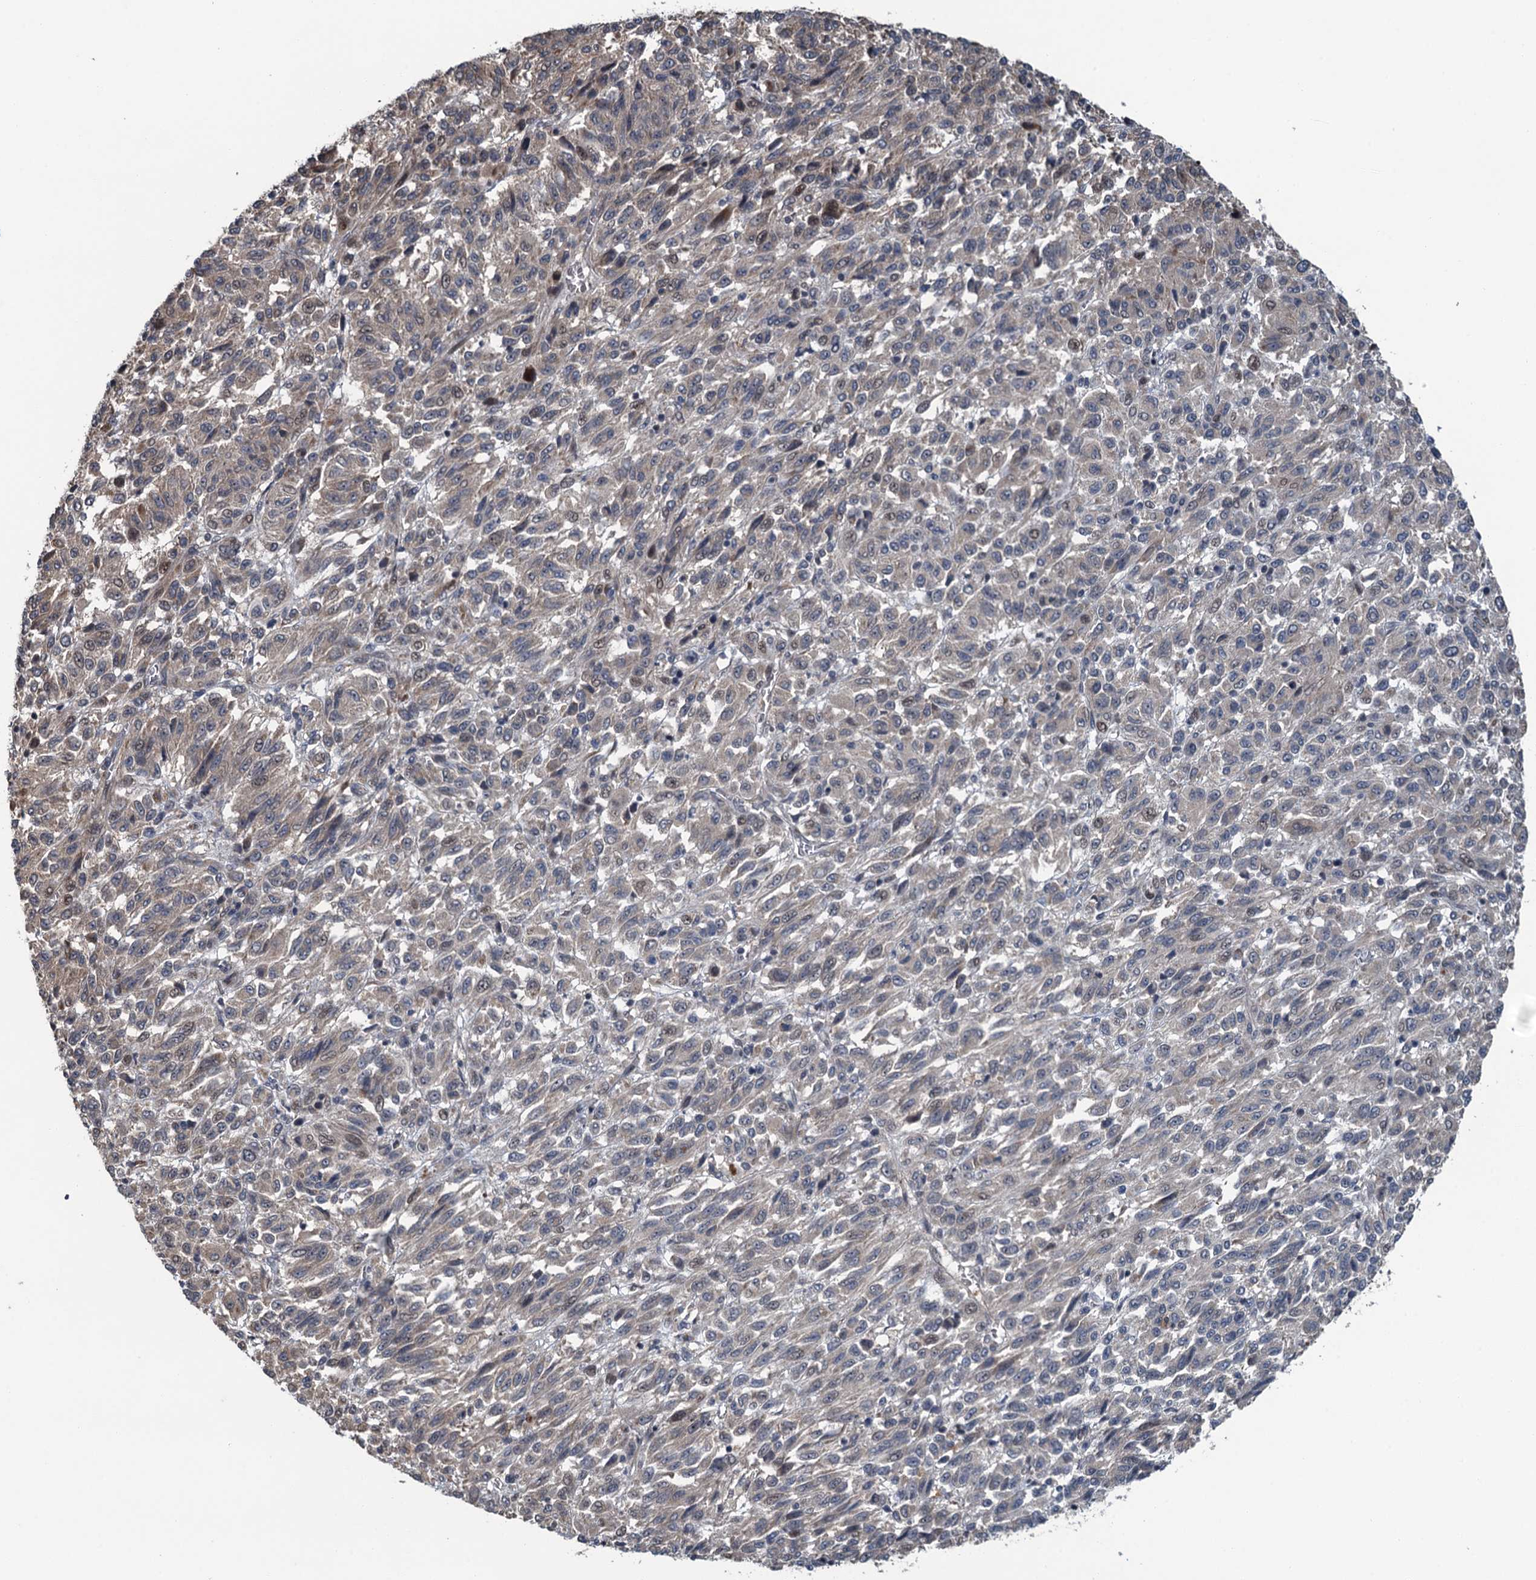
{"staining": {"intensity": "negative", "quantity": "none", "location": "none"}, "tissue": "melanoma", "cell_type": "Tumor cells", "image_type": "cancer", "snomed": [{"axis": "morphology", "description": "Malignant melanoma, Metastatic site"}, {"axis": "topography", "description": "Lung"}], "caption": "A high-resolution image shows IHC staining of melanoma, which reveals no significant expression in tumor cells.", "gene": "WHAMM", "patient": {"sex": "male", "age": 64}}